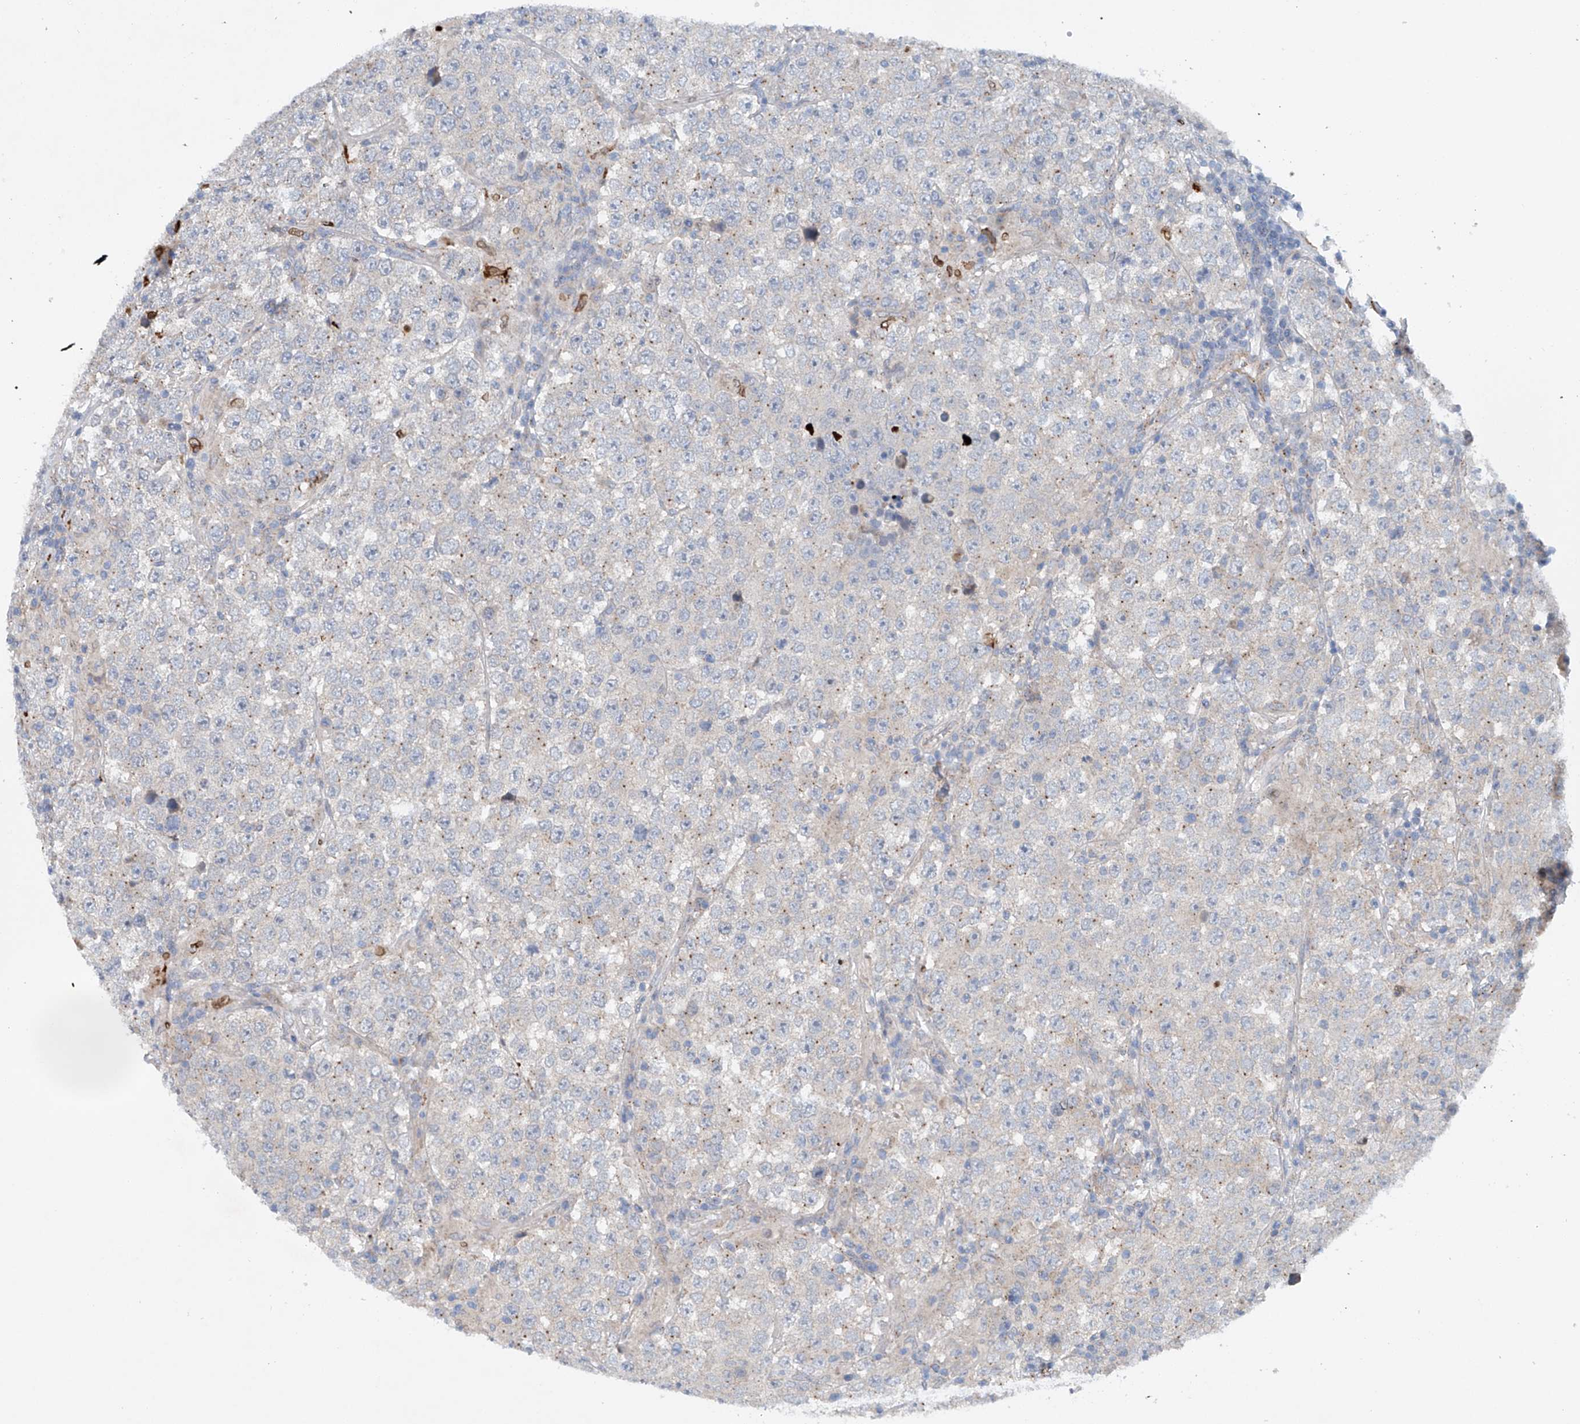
{"staining": {"intensity": "negative", "quantity": "none", "location": "none"}, "tissue": "testis cancer", "cell_type": "Tumor cells", "image_type": "cancer", "snomed": [{"axis": "morphology", "description": "Normal tissue, NOS"}, {"axis": "morphology", "description": "Urothelial carcinoma, High grade"}, {"axis": "morphology", "description": "Seminoma, NOS"}, {"axis": "morphology", "description": "Carcinoma, Embryonal, NOS"}, {"axis": "topography", "description": "Urinary bladder"}, {"axis": "topography", "description": "Testis"}], "caption": "This is an IHC histopathology image of embryonal carcinoma (testis). There is no positivity in tumor cells.", "gene": "CEP85L", "patient": {"sex": "male", "age": 41}}